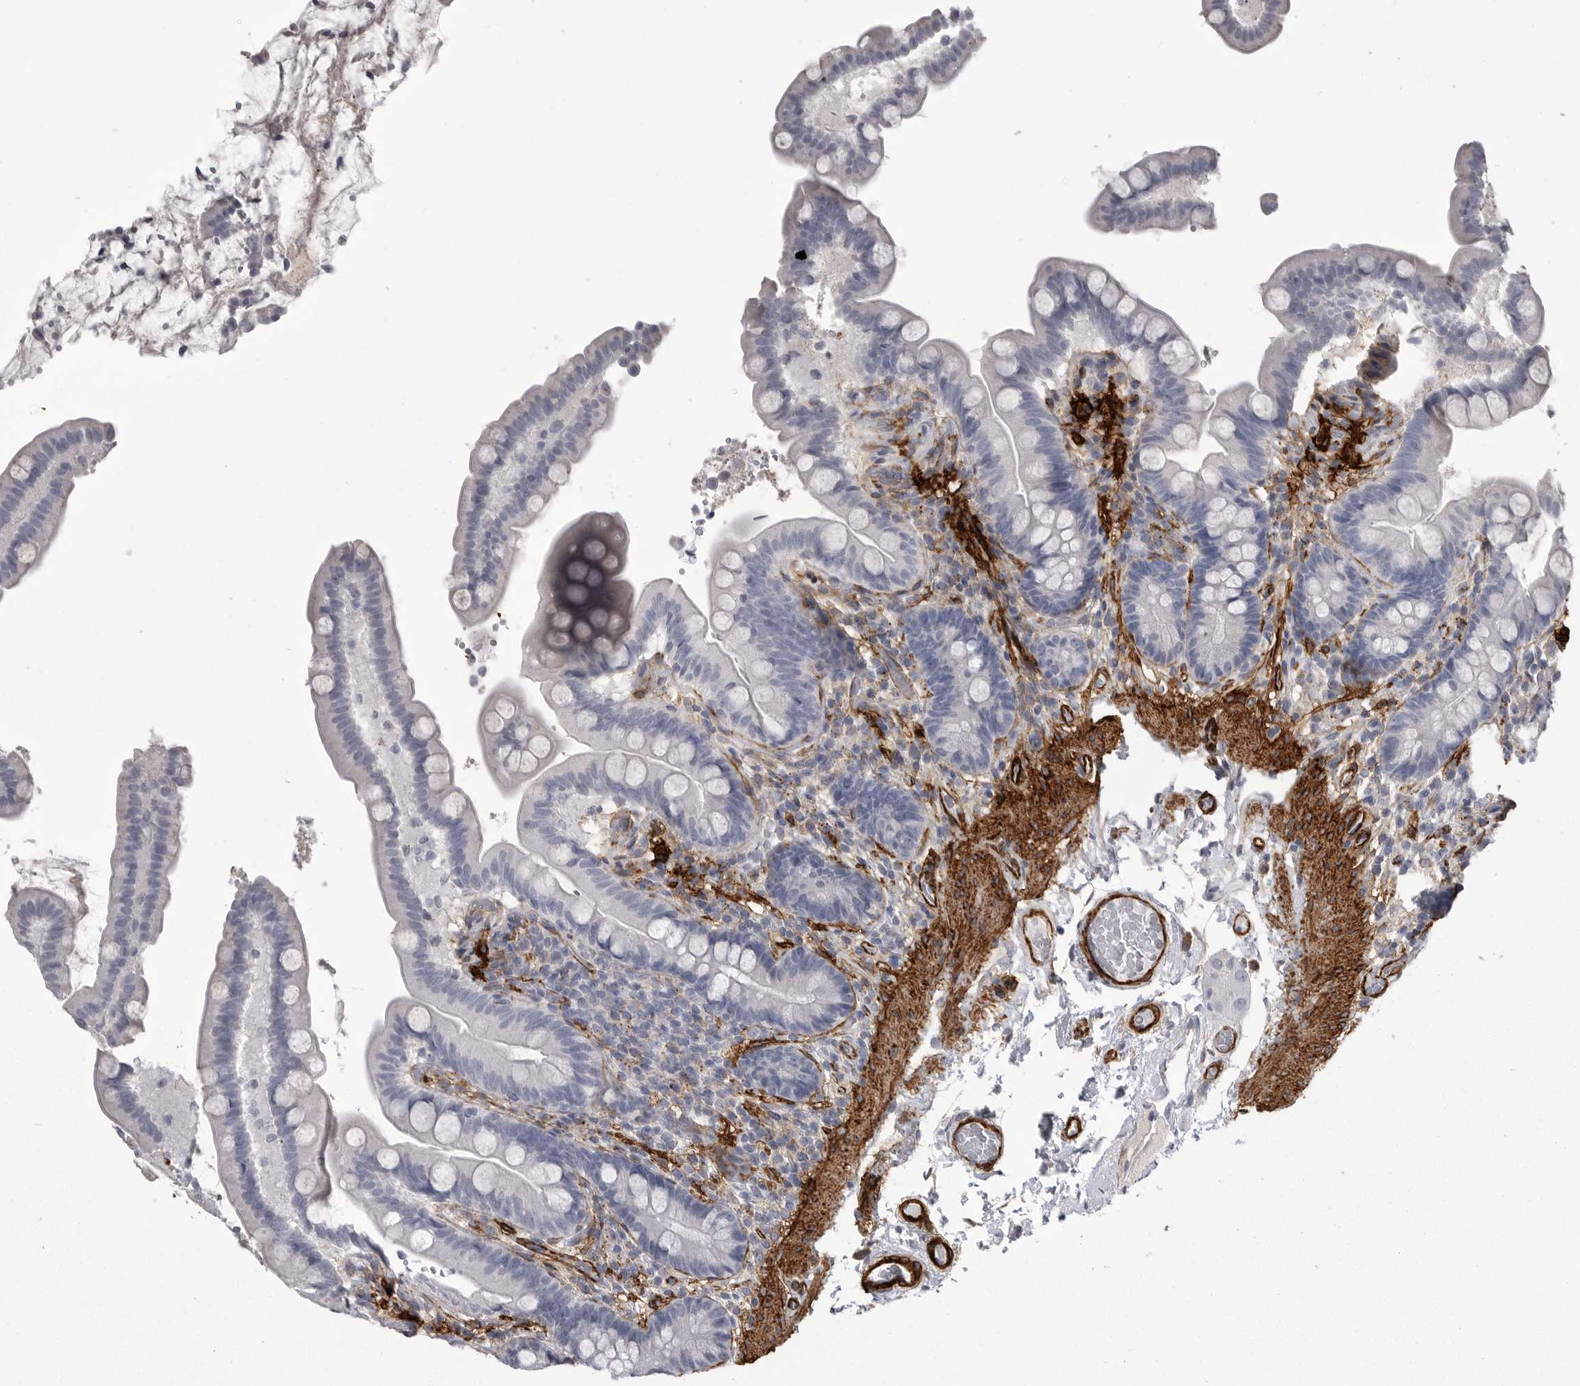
{"staining": {"intensity": "strong", "quantity": ">75%", "location": "cytoplasmic/membranous"}, "tissue": "colon", "cell_type": "Endothelial cells", "image_type": "normal", "snomed": [{"axis": "morphology", "description": "Normal tissue, NOS"}, {"axis": "topography", "description": "Smooth muscle"}, {"axis": "topography", "description": "Colon"}], "caption": "Colon was stained to show a protein in brown. There is high levels of strong cytoplasmic/membranous staining in about >75% of endothelial cells. (DAB (3,3'-diaminobenzidine) IHC, brown staining for protein, blue staining for nuclei).", "gene": "AOC3", "patient": {"sex": "male", "age": 73}}